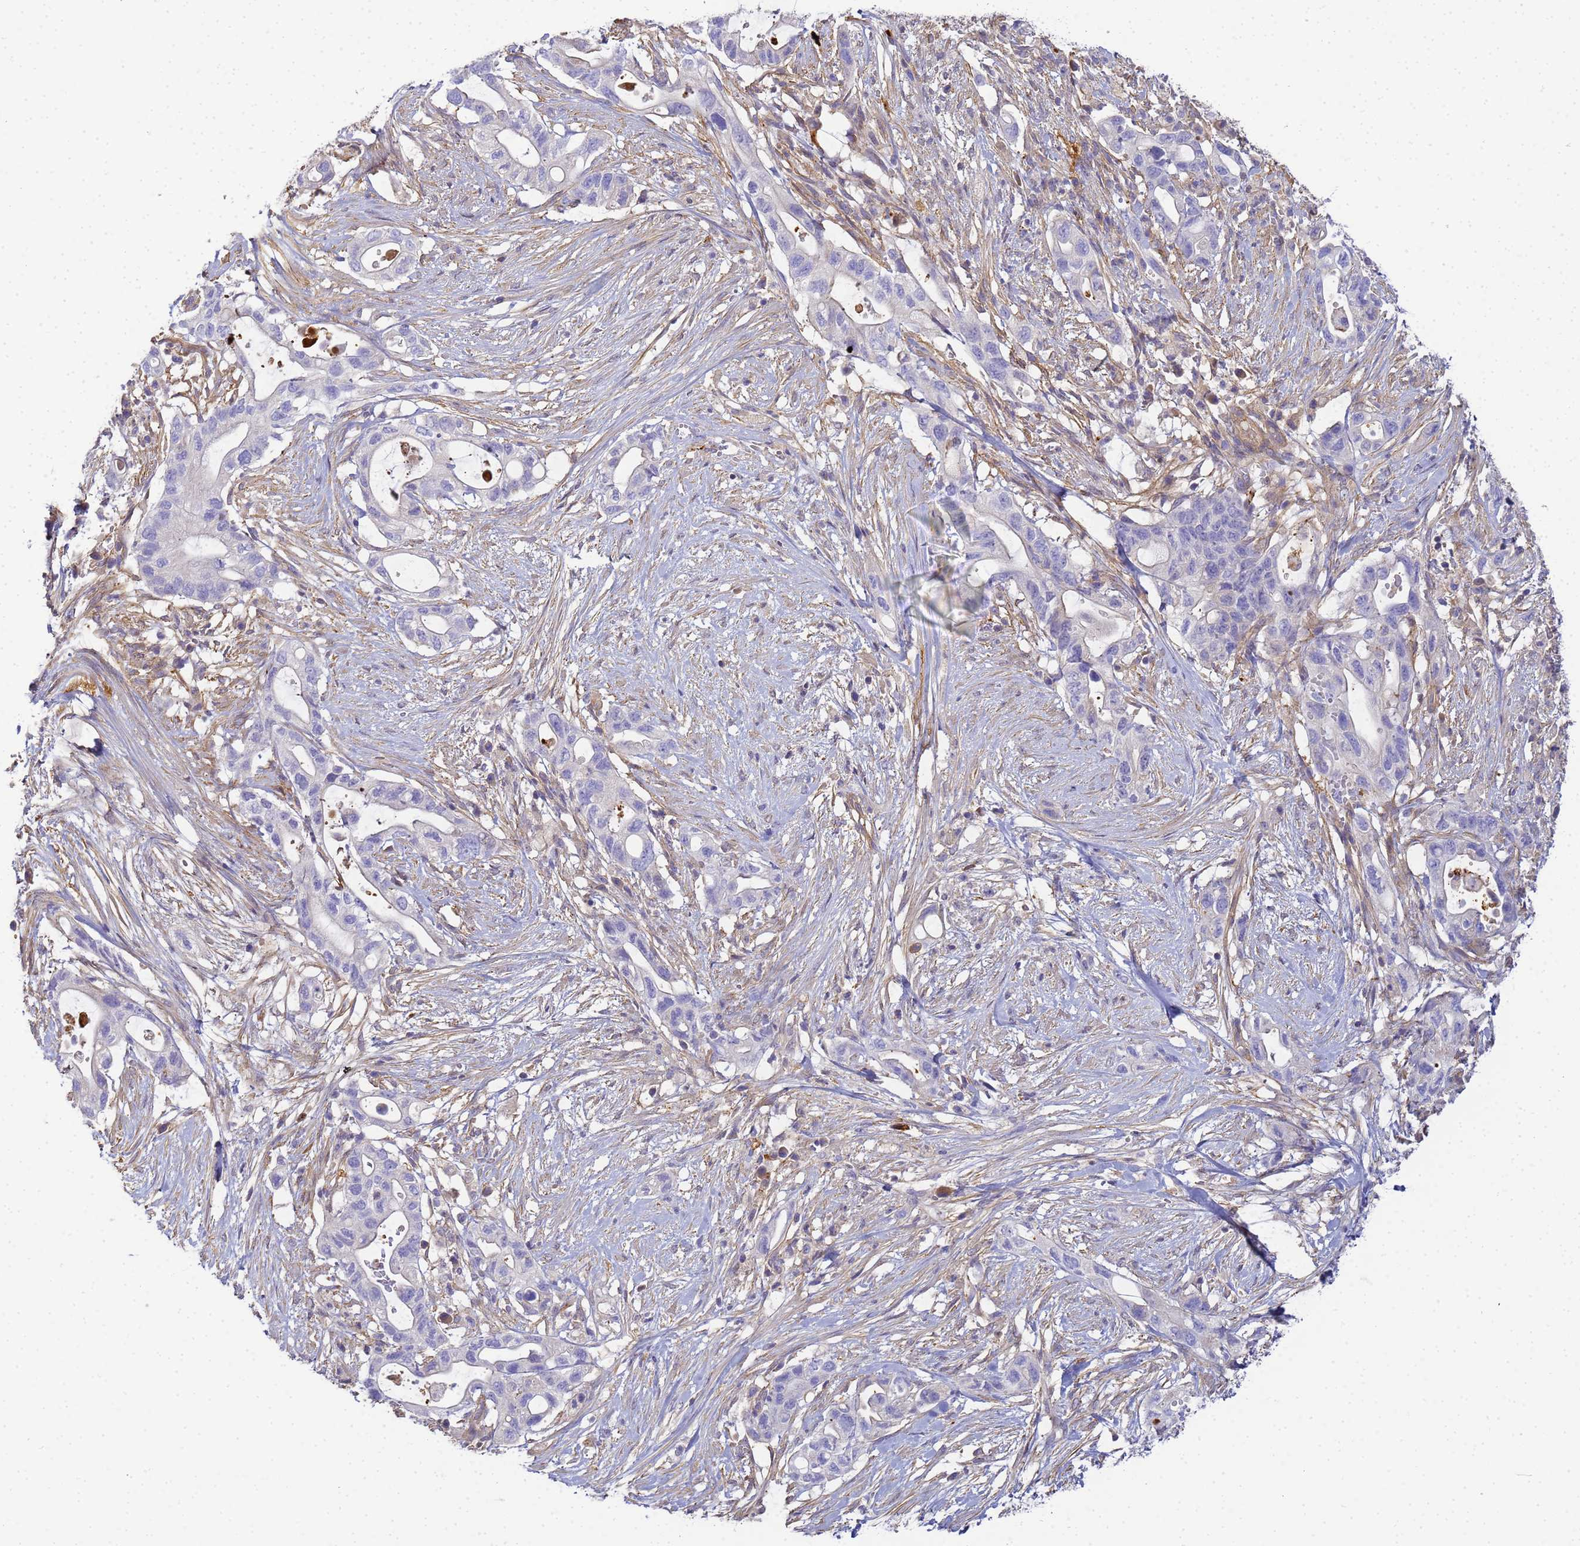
{"staining": {"intensity": "negative", "quantity": "none", "location": "none"}, "tissue": "pancreatic cancer", "cell_type": "Tumor cells", "image_type": "cancer", "snomed": [{"axis": "morphology", "description": "Adenocarcinoma, NOS"}, {"axis": "topography", "description": "Pancreas"}], "caption": "DAB (3,3'-diaminobenzidine) immunohistochemical staining of human pancreatic adenocarcinoma reveals no significant positivity in tumor cells.", "gene": "MYL12A", "patient": {"sex": "female", "age": 72}}